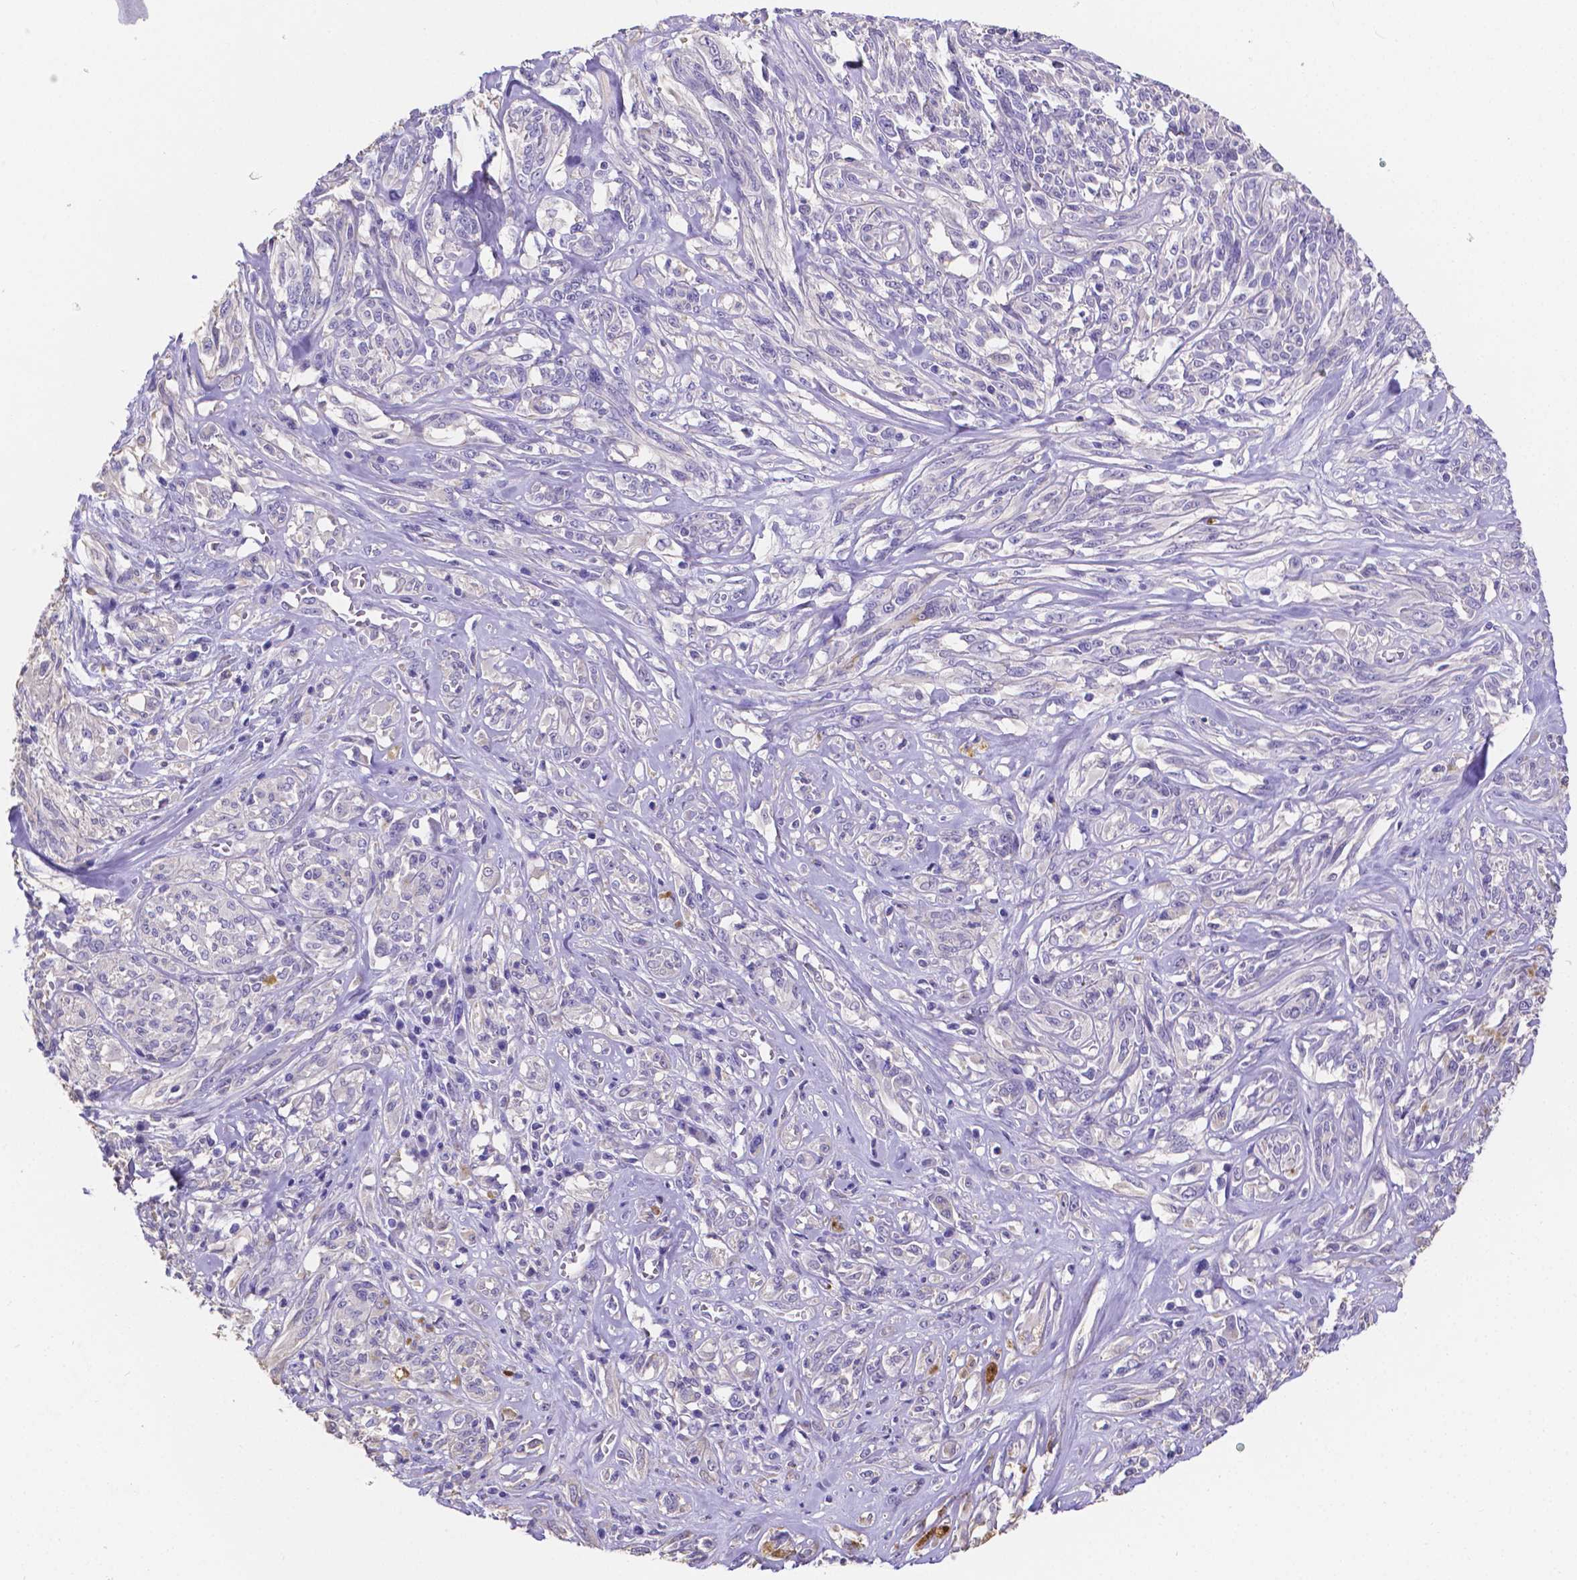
{"staining": {"intensity": "negative", "quantity": "none", "location": "none"}, "tissue": "melanoma", "cell_type": "Tumor cells", "image_type": "cancer", "snomed": [{"axis": "morphology", "description": "Malignant melanoma, NOS"}, {"axis": "topography", "description": "Skin"}], "caption": "This is an IHC photomicrograph of malignant melanoma. There is no positivity in tumor cells.", "gene": "ATP6V1D", "patient": {"sex": "female", "age": 91}}